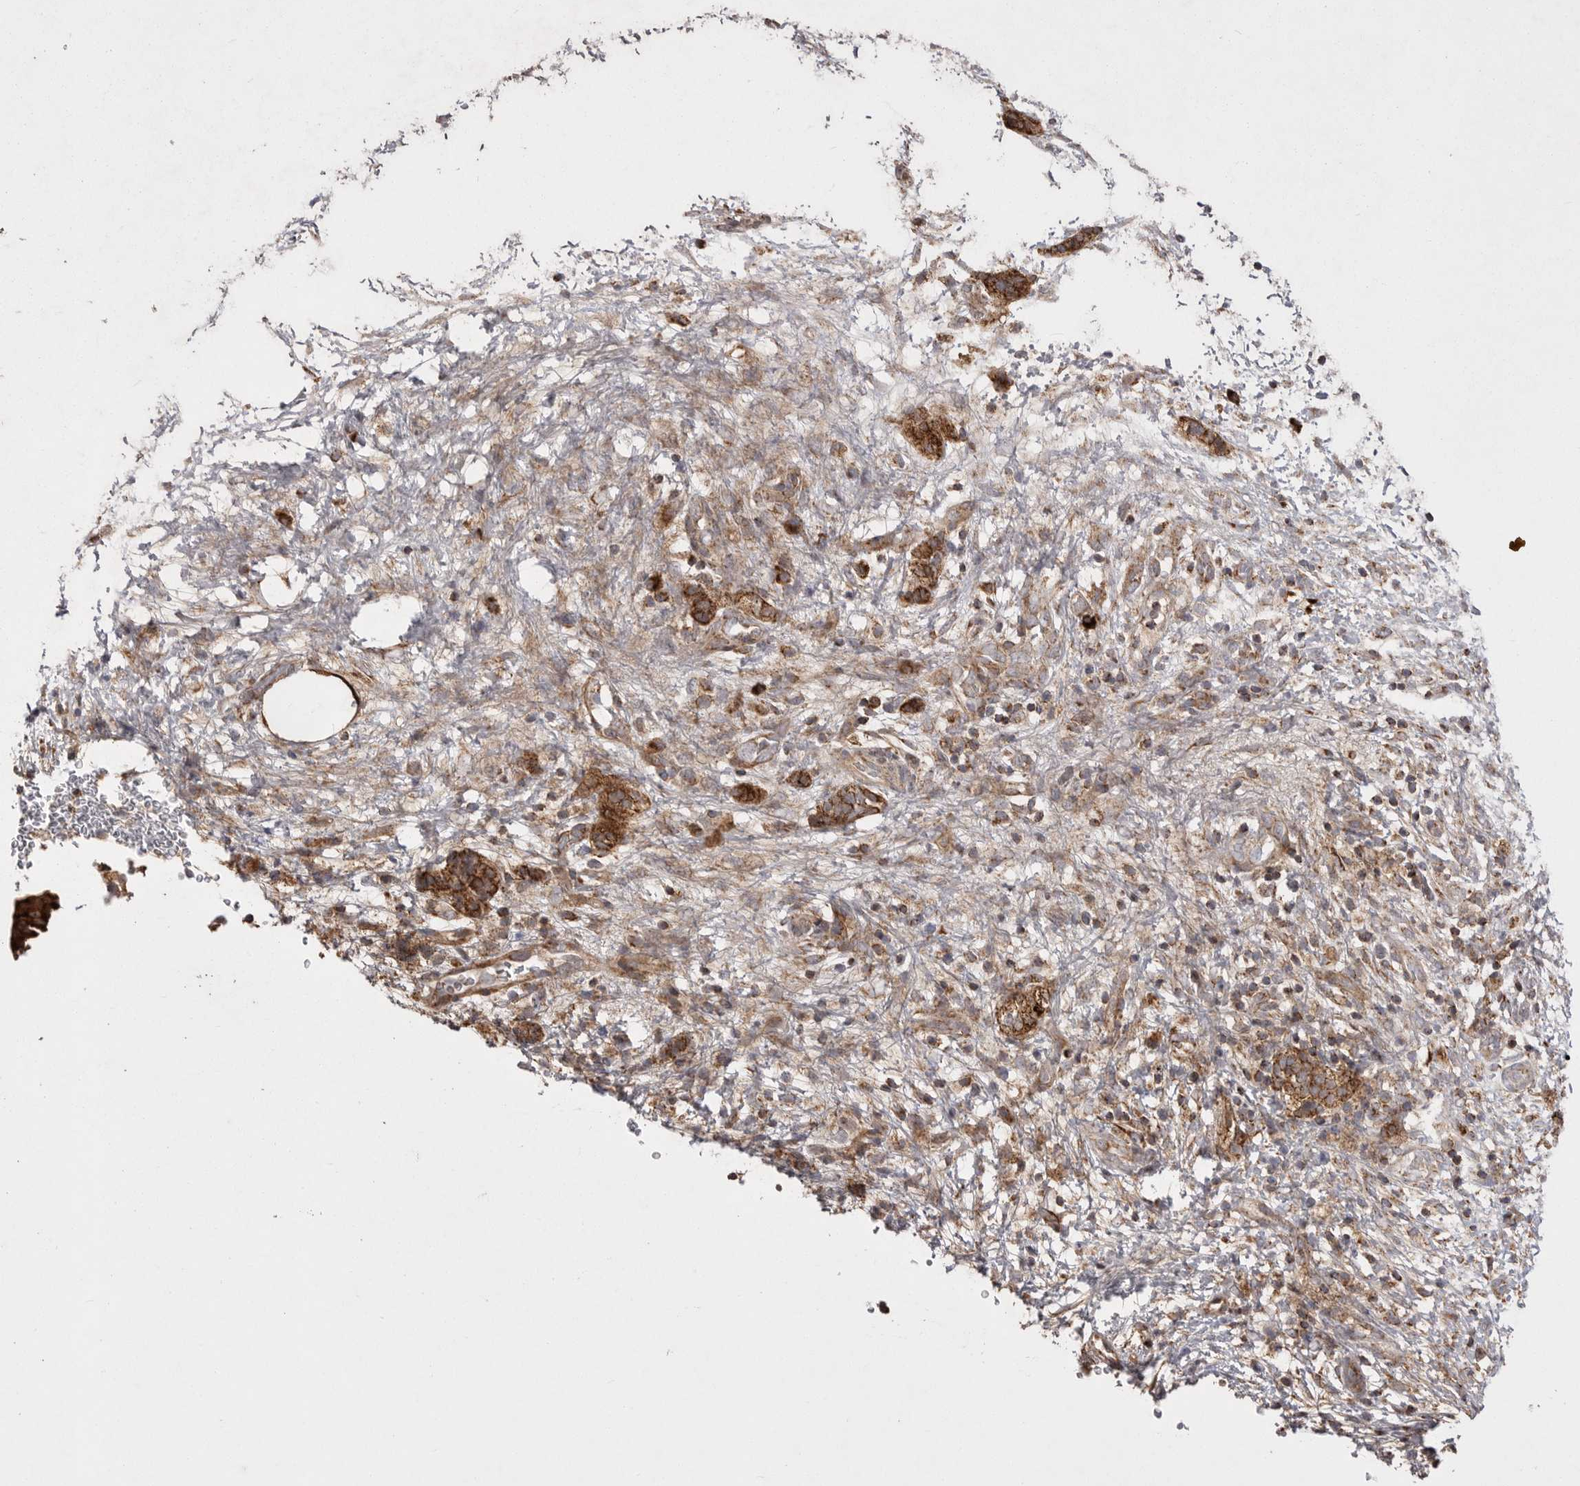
{"staining": {"intensity": "strong", "quantity": ">75%", "location": "cytoplasmic/membranous"}, "tissue": "pancreatic cancer", "cell_type": "Tumor cells", "image_type": "cancer", "snomed": [{"axis": "morphology", "description": "Adenocarcinoma, NOS"}, {"axis": "topography", "description": "Pancreas"}], "caption": "Immunohistochemistry of human pancreatic cancer displays high levels of strong cytoplasmic/membranous staining in about >75% of tumor cells.", "gene": "KYAT3", "patient": {"sex": "female", "age": 78}}